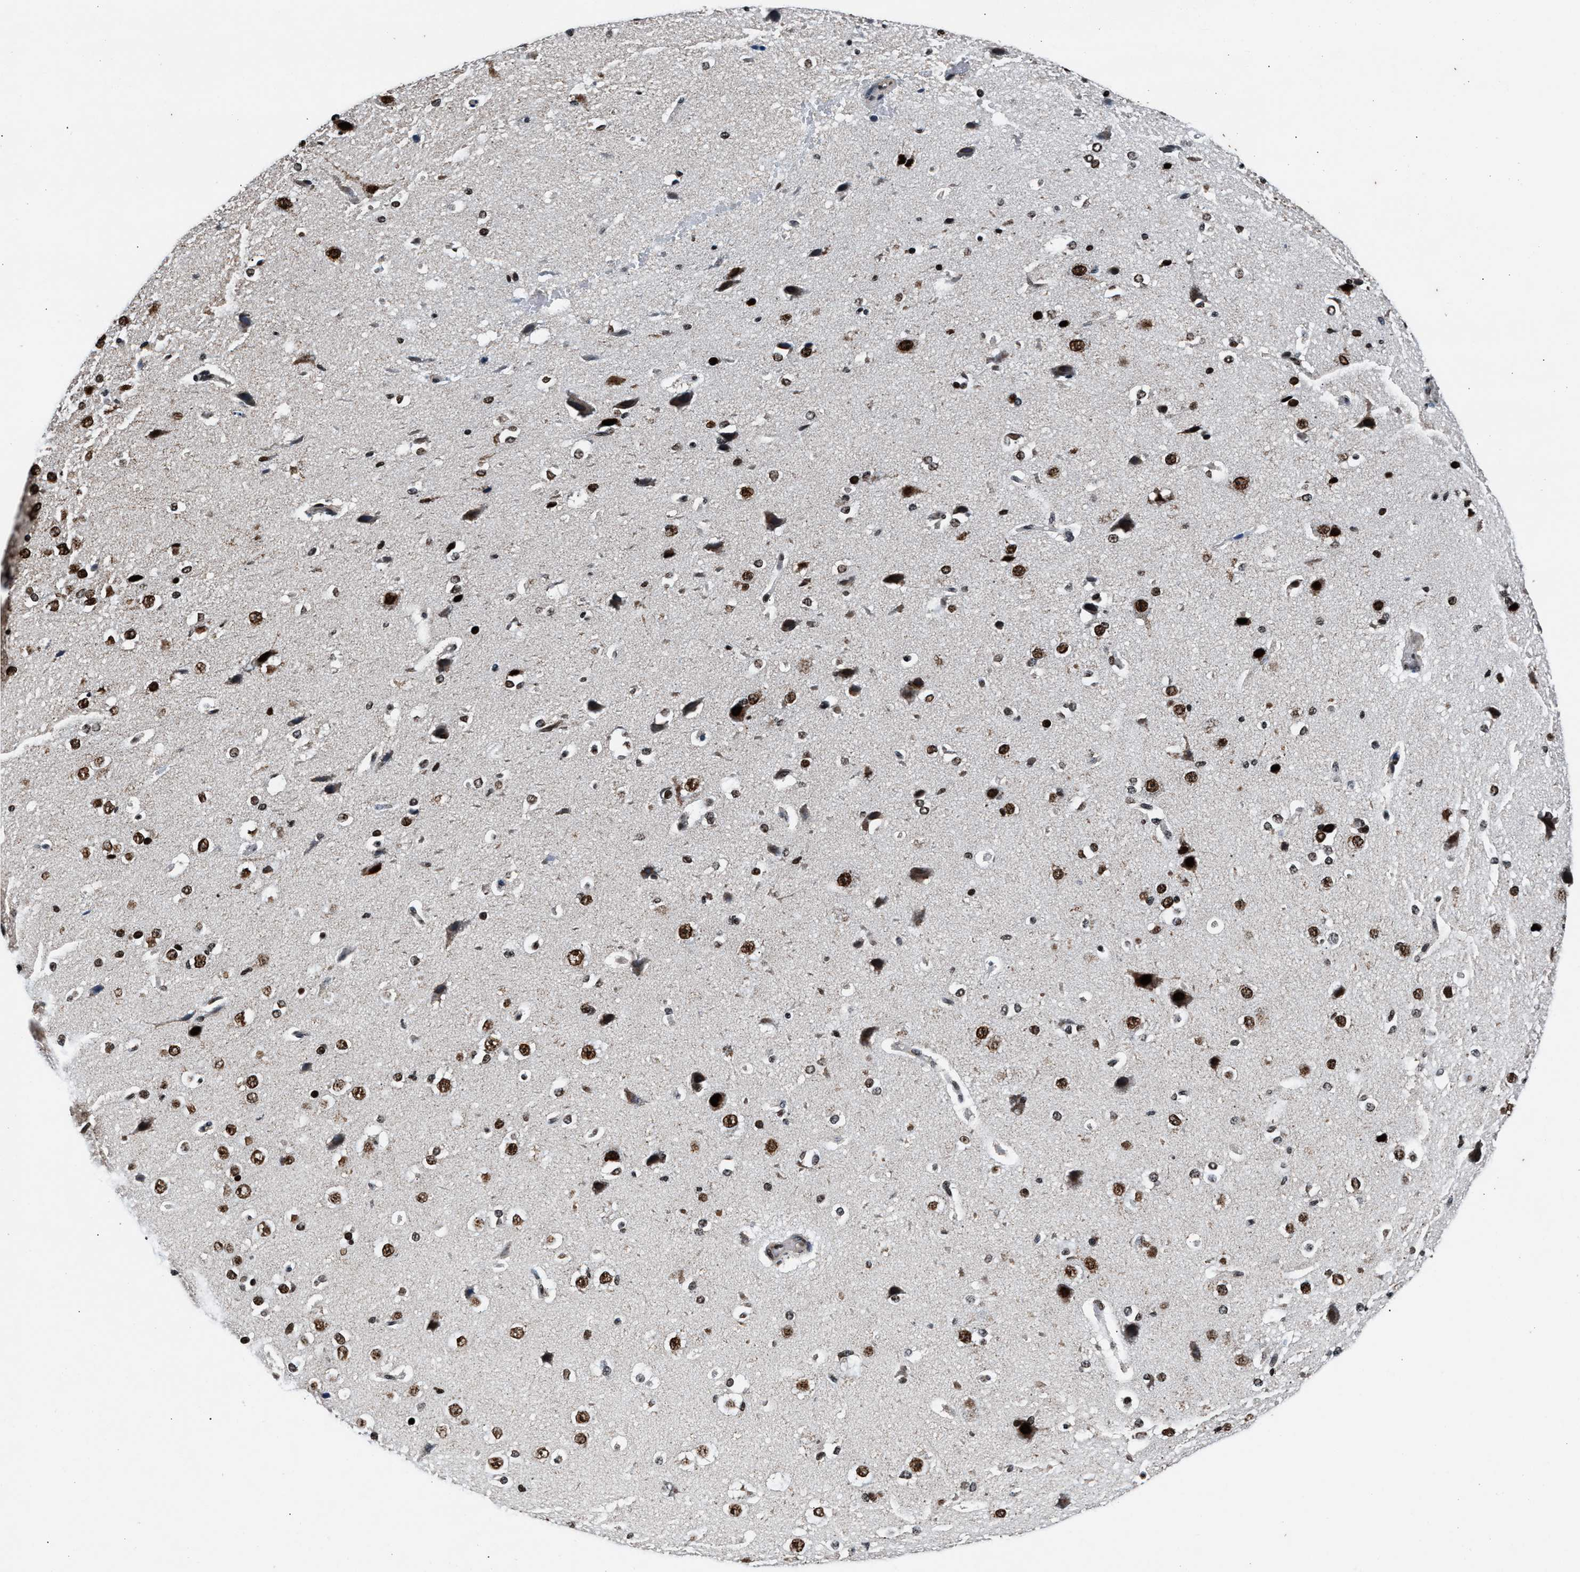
{"staining": {"intensity": "weak", "quantity": "25%-75%", "location": "cytoplasmic/membranous"}, "tissue": "cerebral cortex", "cell_type": "Endothelial cells", "image_type": "normal", "snomed": [{"axis": "morphology", "description": "Normal tissue, NOS"}, {"axis": "morphology", "description": "Developmental malformation"}, {"axis": "topography", "description": "Cerebral cortex"}], "caption": "Weak cytoplasmic/membranous positivity is identified in approximately 25%-75% of endothelial cells in normal cerebral cortex.", "gene": "PRRC2B", "patient": {"sex": "female", "age": 30}}